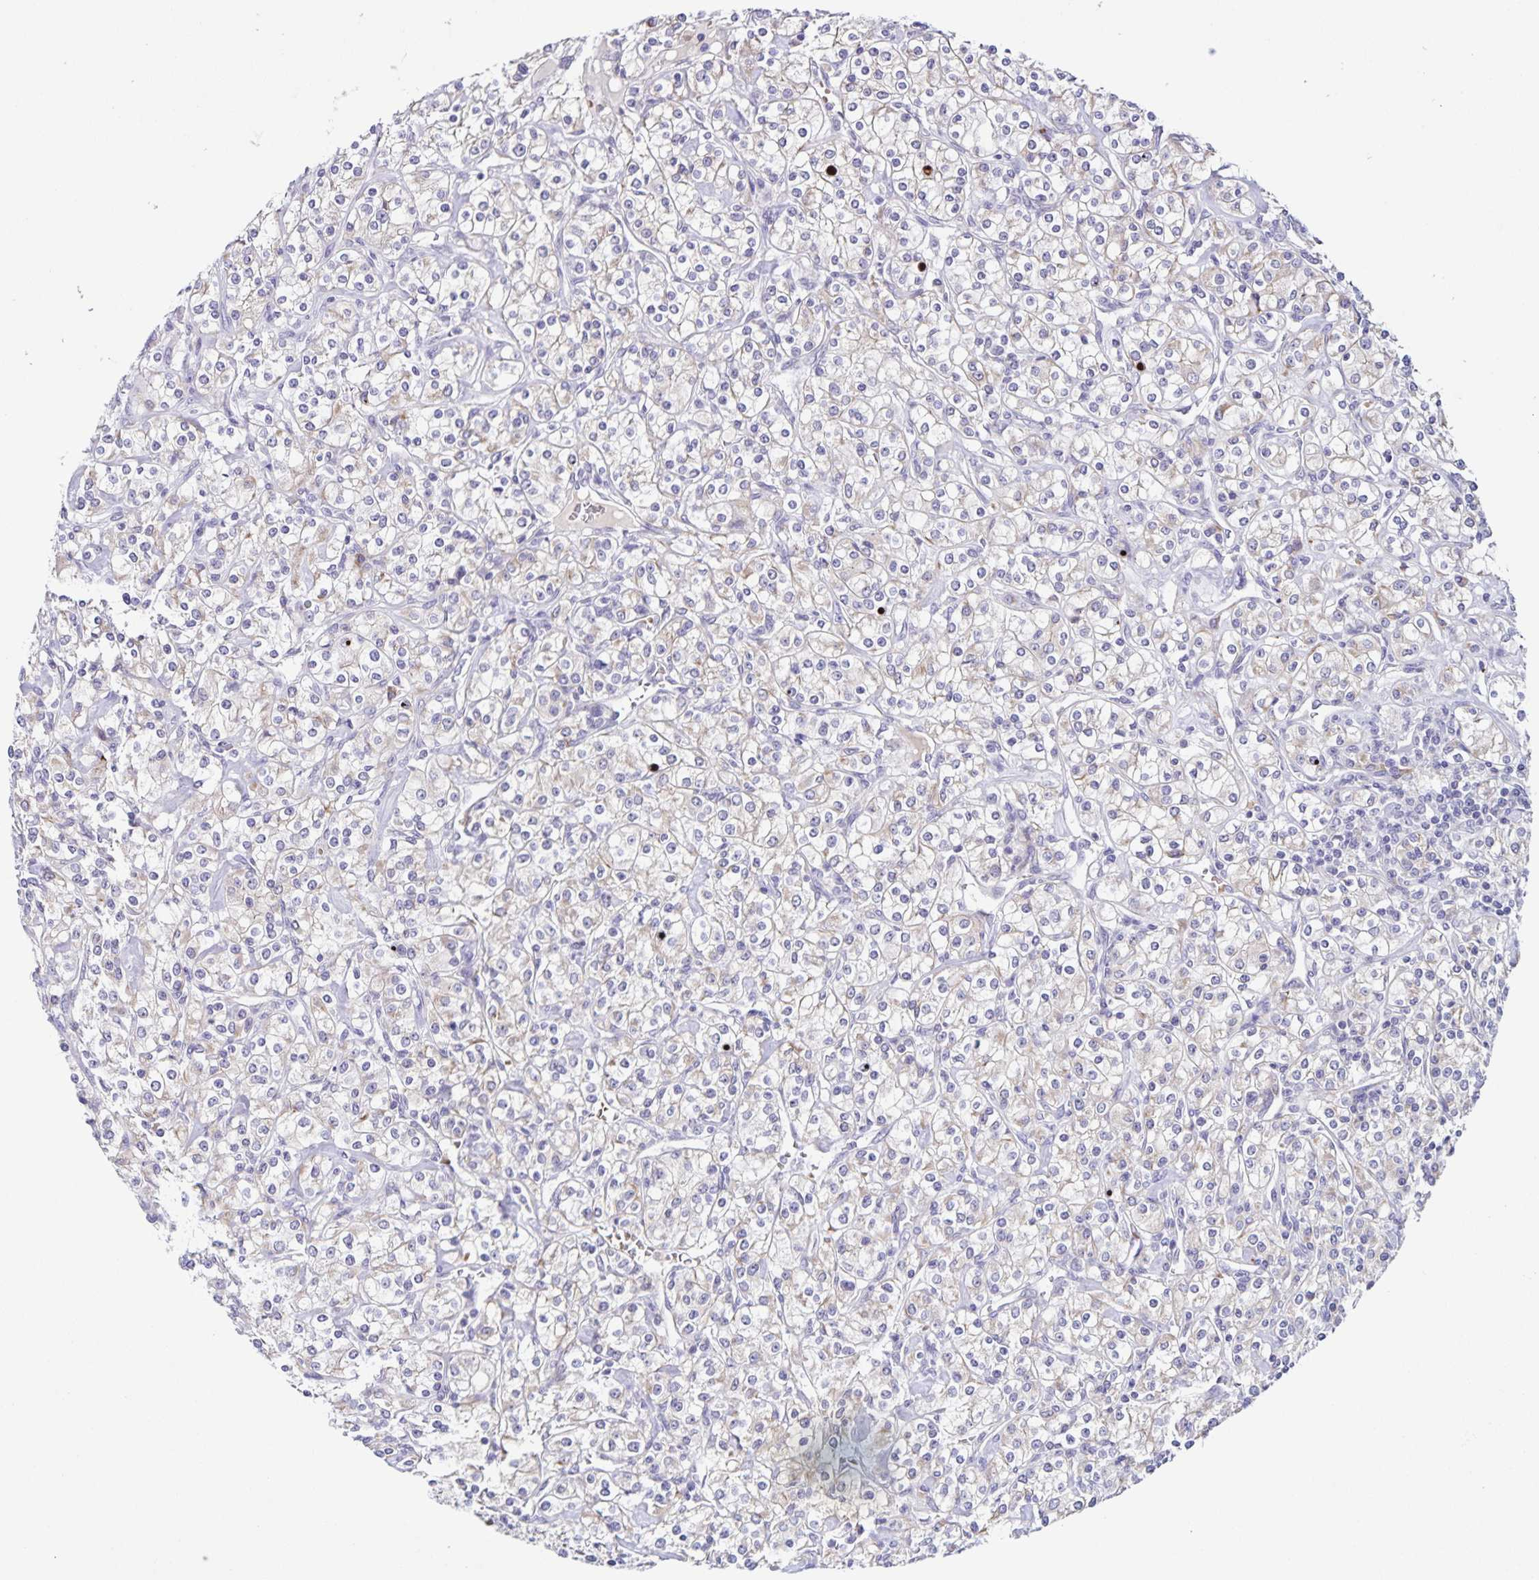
{"staining": {"intensity": "negative", "quantity": "none", "location": "none"}, "tissue": "renal cancer", "cell_type": "Tumor cells", "image_type": "cancer", "snomed": [{"axis": "morphology", "description": "Adenocarcinoma, NOS"}, {"axis": "topography", "description": "Kidney"}], "caption": "A high-resolution micrograph shows immunohistochemistry (IHC) staining of adenocarcinoma (renal), which shows no significant staining in tumor cells. (DAB (3,3'-diaminobenzidine) immunohistochemistry, high magnification).", "gene": "STPG4", "patient": {"sex": "male", "age": 77}}